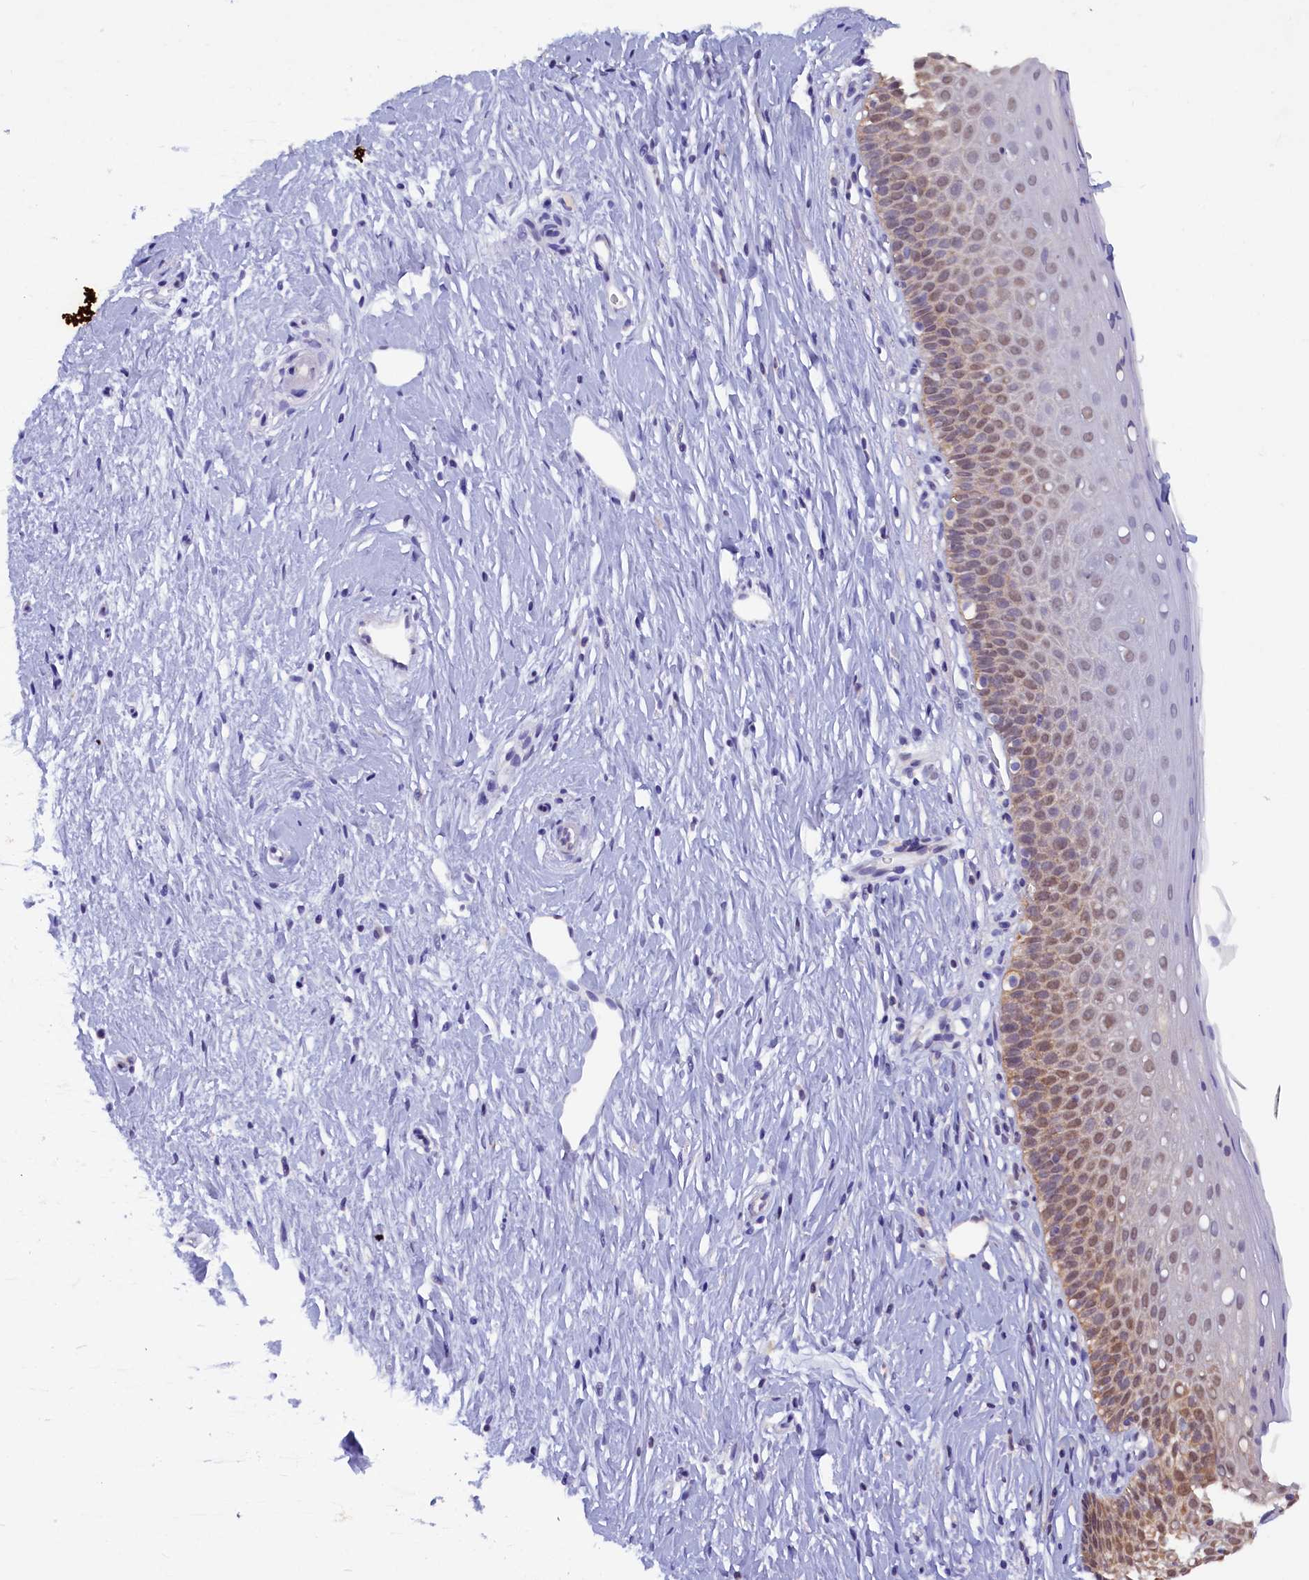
{"staining": {"intensity": "moderate", "quantity": ">75%", "location": "cytoplasmic/membranous,nuclear"}, "tissue": "cervix", "cell_type": "Glandular cells", "image_type": "normal", "snomed": [{"axis": "morphology", "description": "Normal tissue, NOS"}, {"axis": "topography", "description": "Cervix"}], "caption": "The histopathology image displays staining of normal cervix, revealing moderate cytoplasmic/membranous,nuclear protein positivity (brown color) within glandular cells. The protein is shown in brown color, while the nuclei are stained blue.", "gene": "JPT2", "patient": {"sex": "female", "age": 36}}